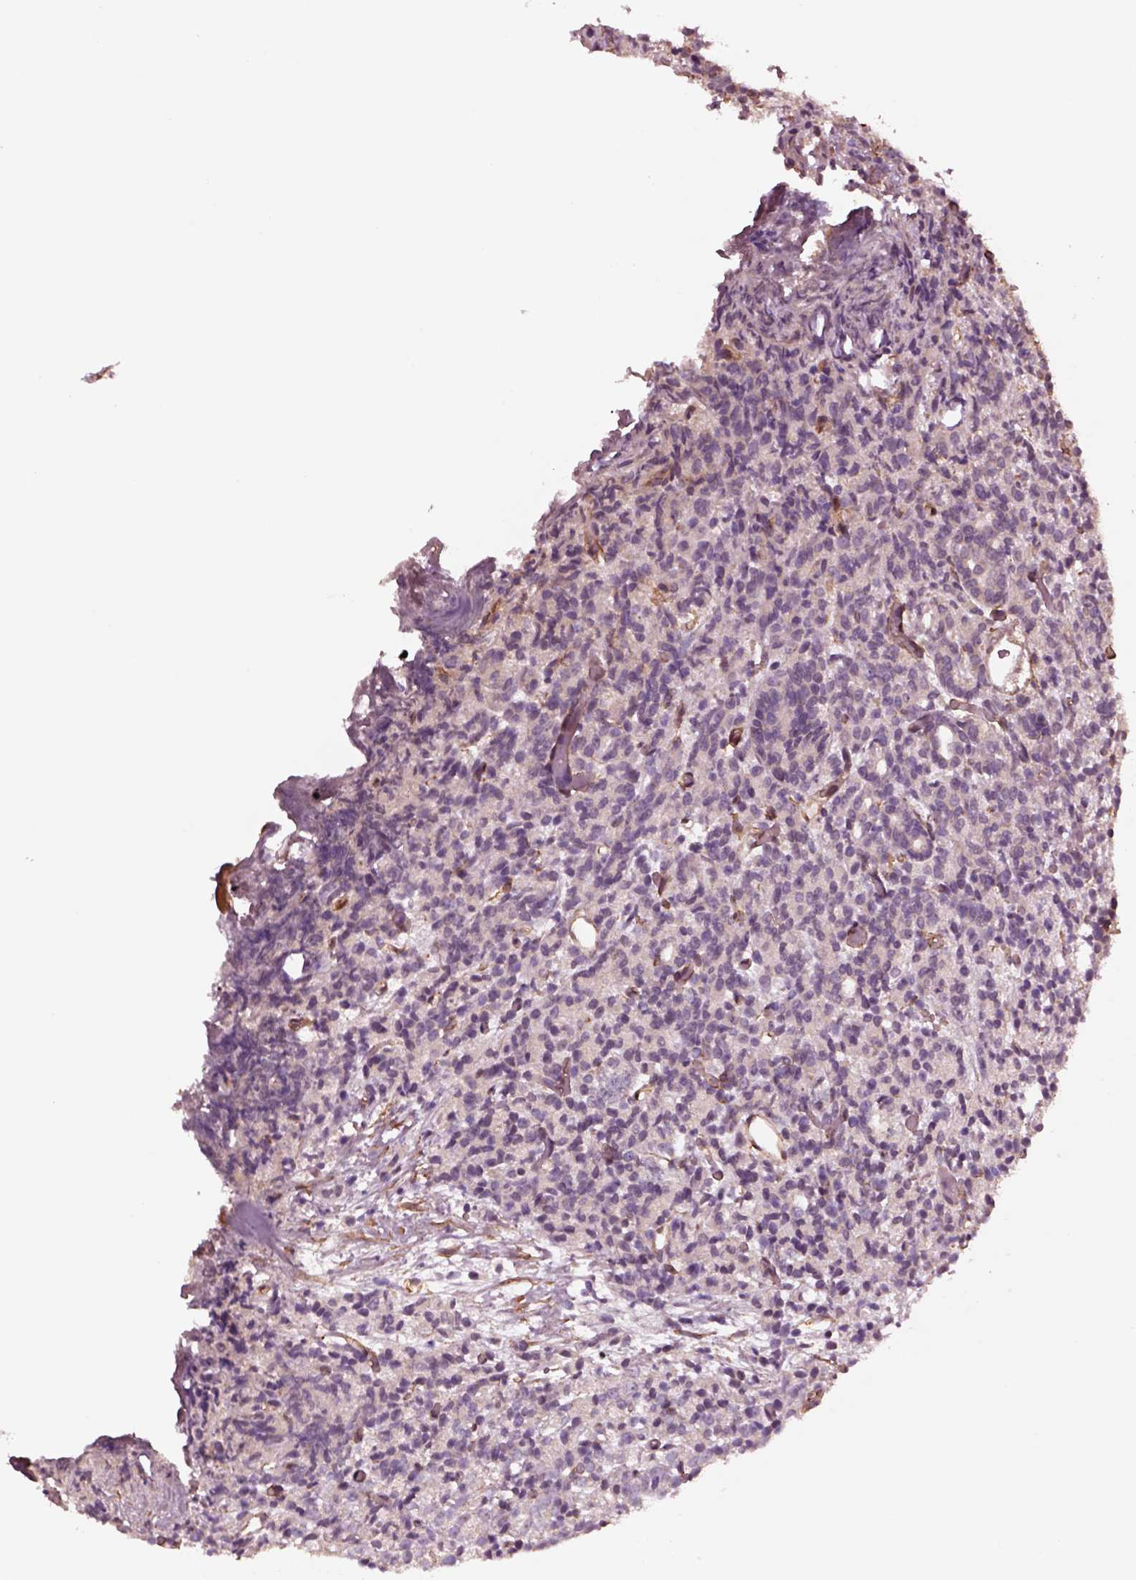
{"staining": {"intensity": "negative", "quantity": "none", "location": "none"}, "tissue": "prostate cancer", "cell_type": "Tumor cells", "image_type": "cancer", "snomed": [{"axis": "morphology", "description": "Adenocarcinoma, High grade"}, {"axis": "topography", "description": "Prostate"}], "caption": "Immunohistochemistry (IHC) micrograph of human prostate cancer stained for a protein (brown), which demonstrates no expression in tumor cells.", "gene": "HTR1B", "patient": {"sex": "male", "age": 53}}